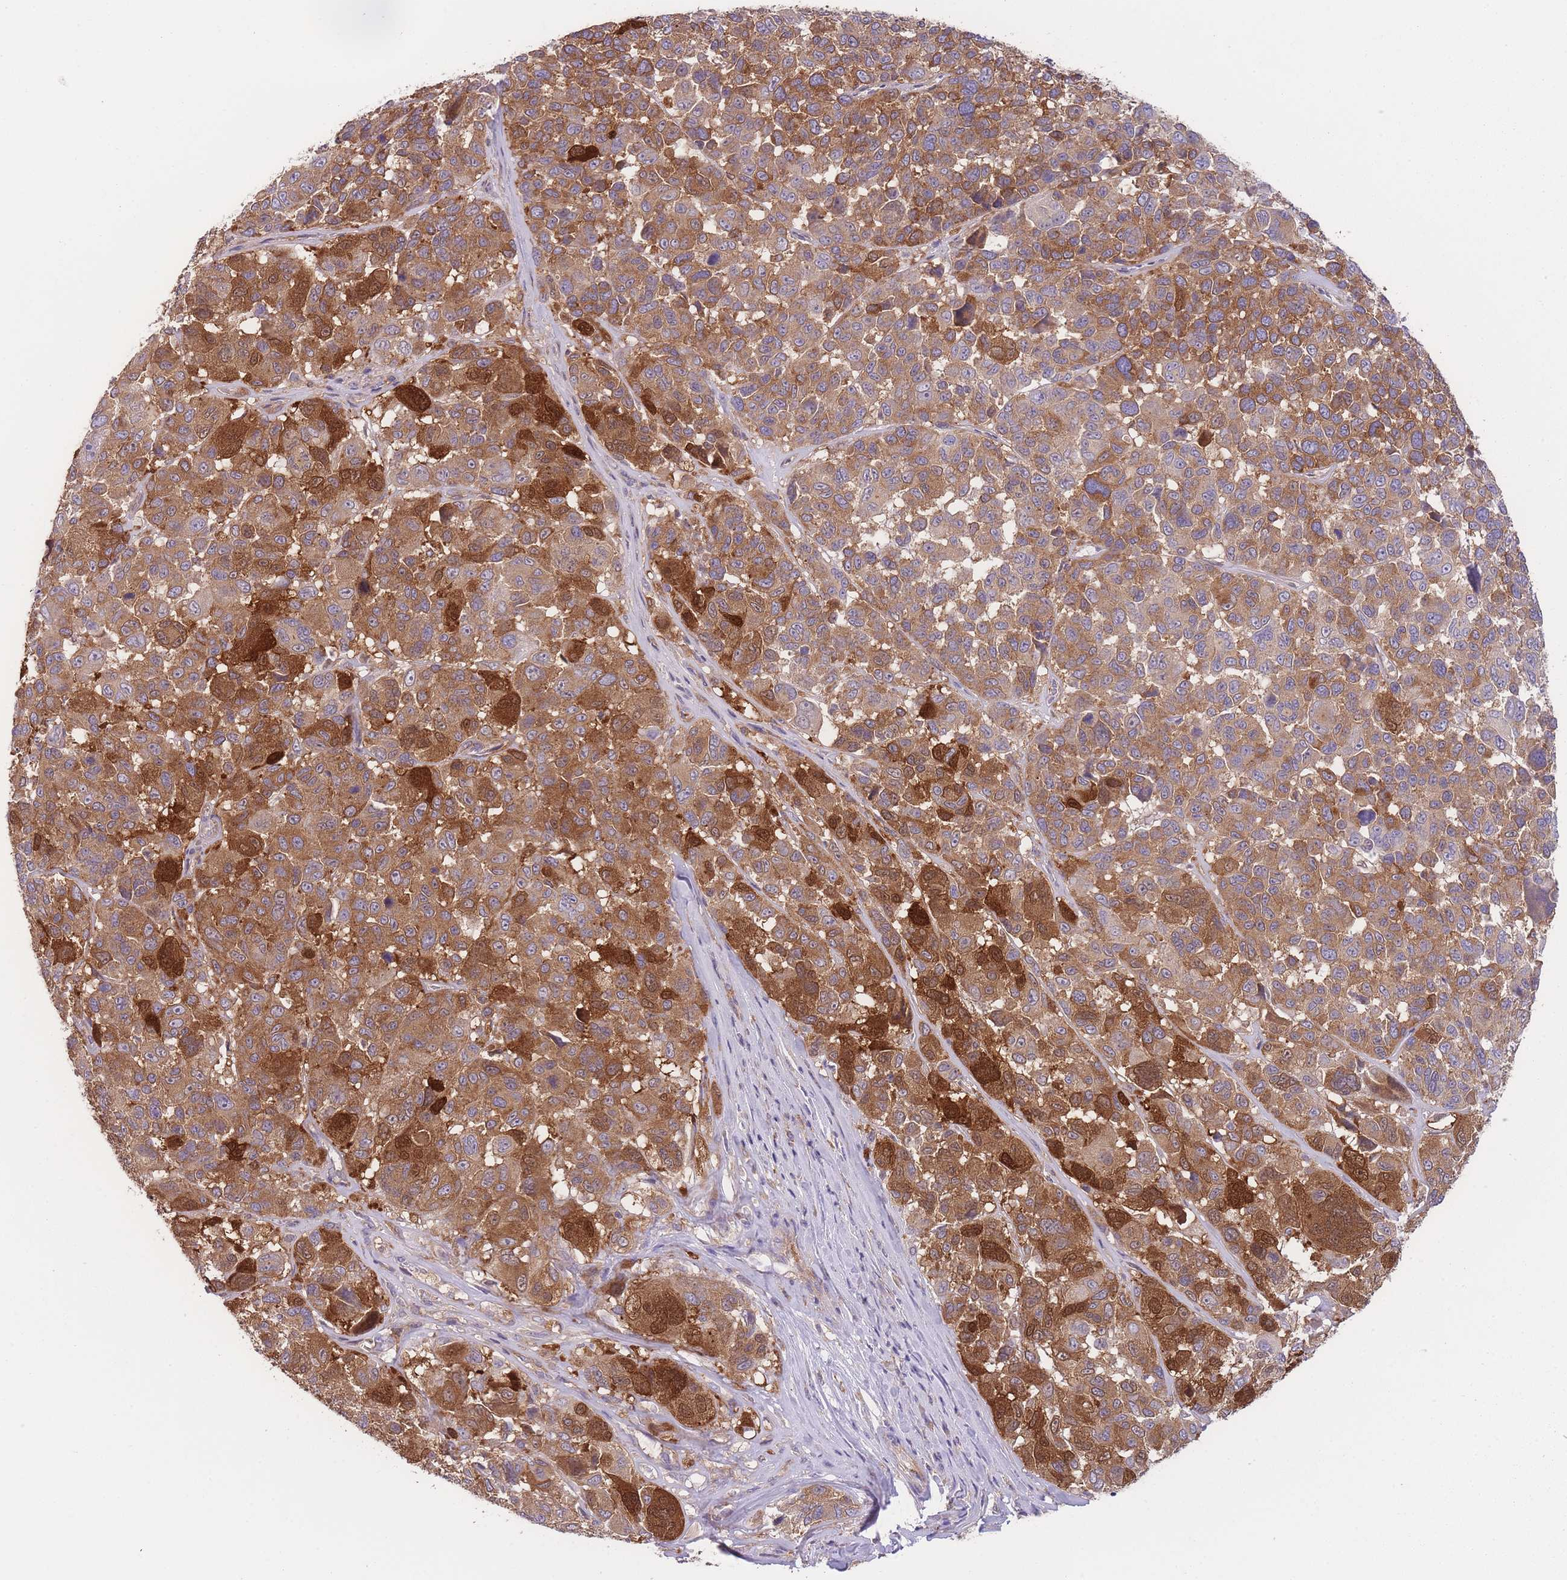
{"staining": {"intensity": "strong", "quantity": ">75%", "location": "cytoplasmic/membranous"}, "tissue": "melanoma", "cell_type": "Tumor cells", "image_type": "cancer", "snomed": [{"axis": "morphology", "description": "Malignant melanoma, NOS"}, {"axis": "topography", "description": "Skin"}], "caption": "A brown stain highlights strong cytoplasmic/membranous staining of a protein in melanoma tumor cells.", "gene": "PRKAR1A", "patient": {"sex": "female", "age": 66}}